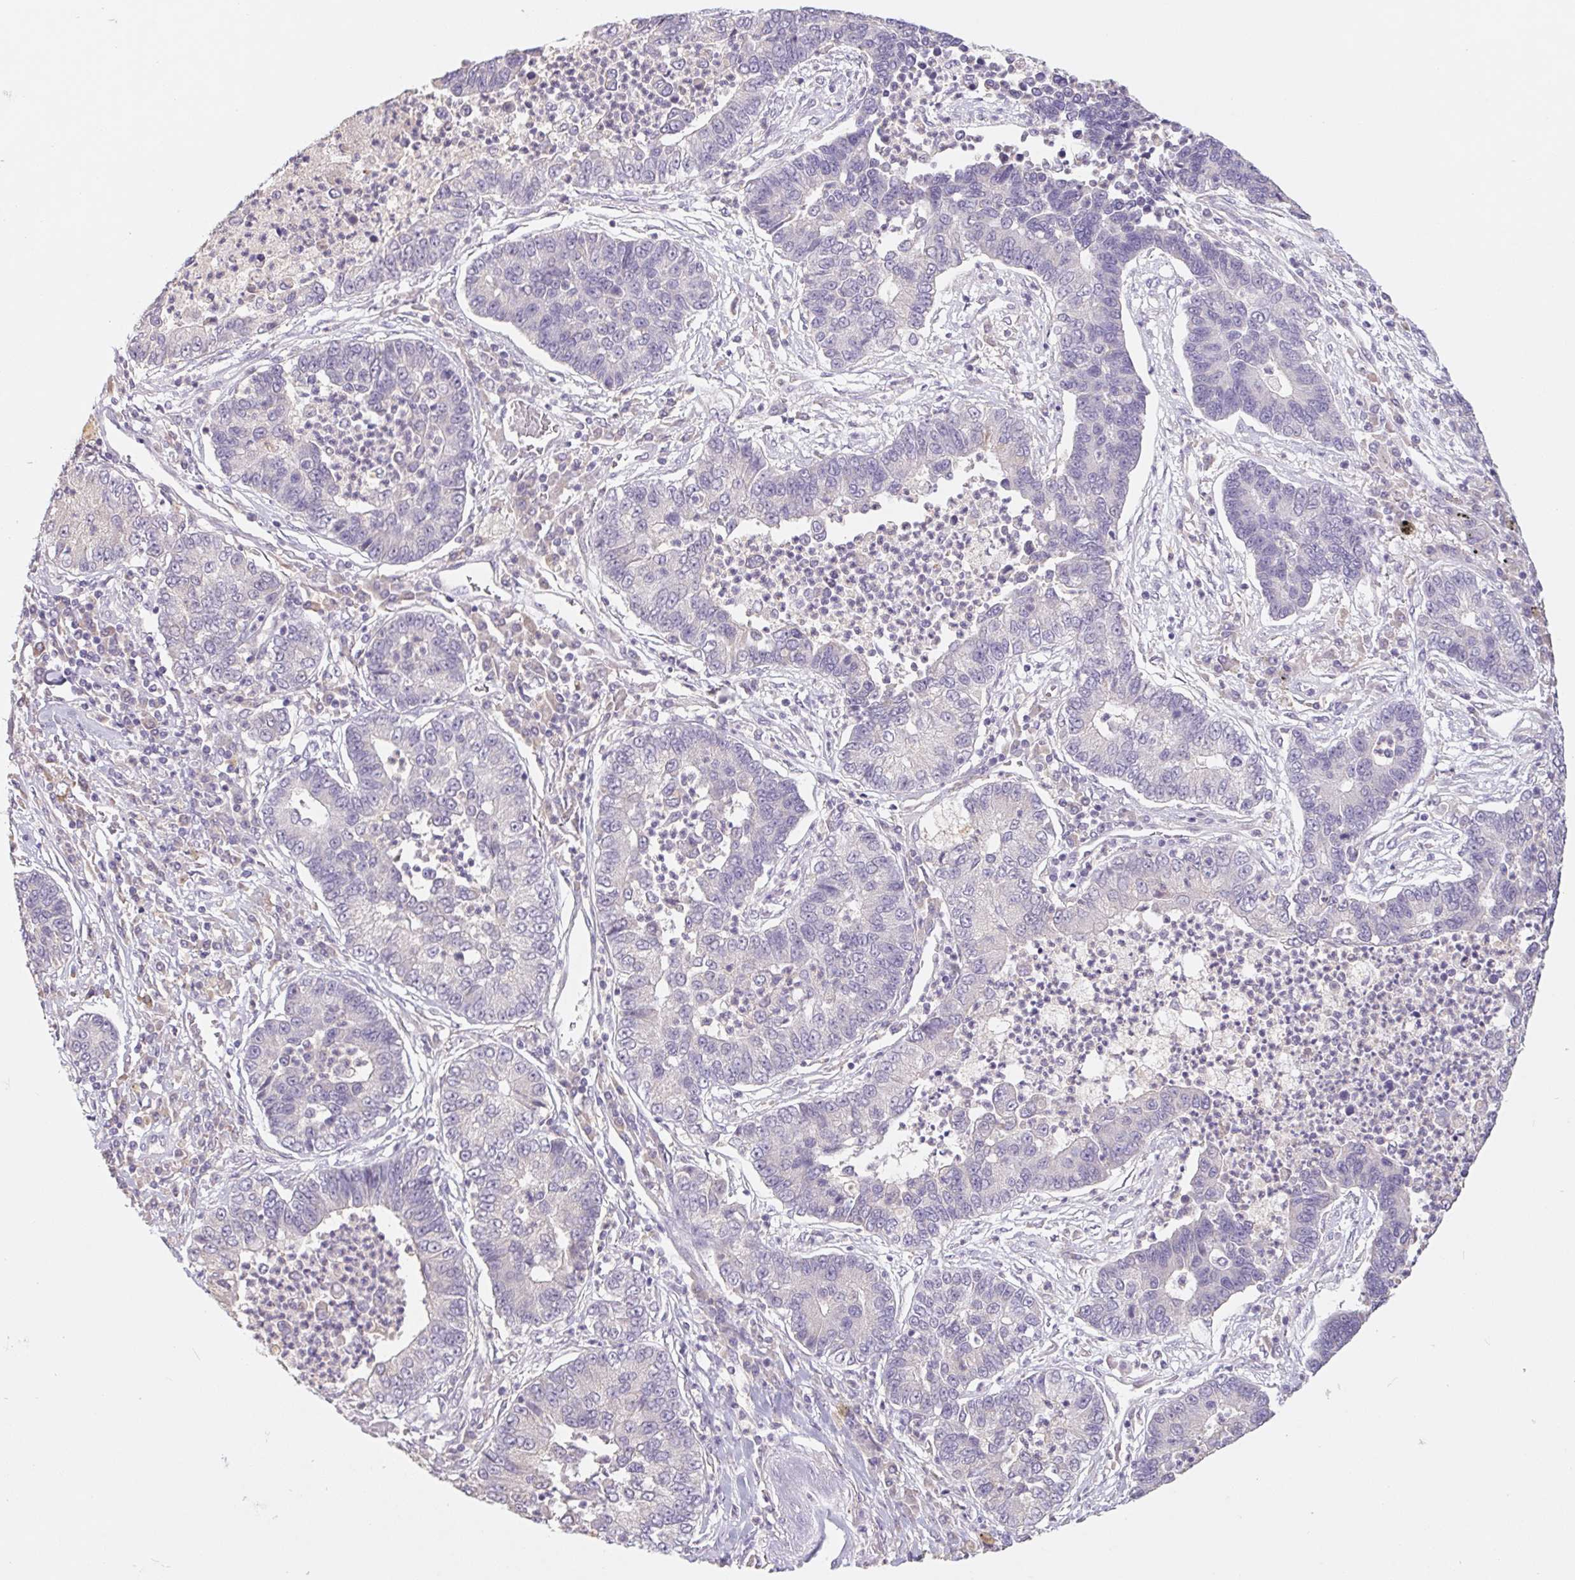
{"staining": {"intensity": "negative", "quantity": "none", "location": "none"}, "tissue": "lung cancer", "cell_type": "Tumor cells", "image_type": "cancer", "snomed": [{"axis": "morphology", "description": "Adenocarcinoma, NOS"}, {"axis": "topography", "description": "Lung"}], "caption": "Tumor cells are negative for brown protein staining in adenocarcinoma (lung).", "gene": "PNMA8B", "patient": {"sex": "female", "age": 57}}